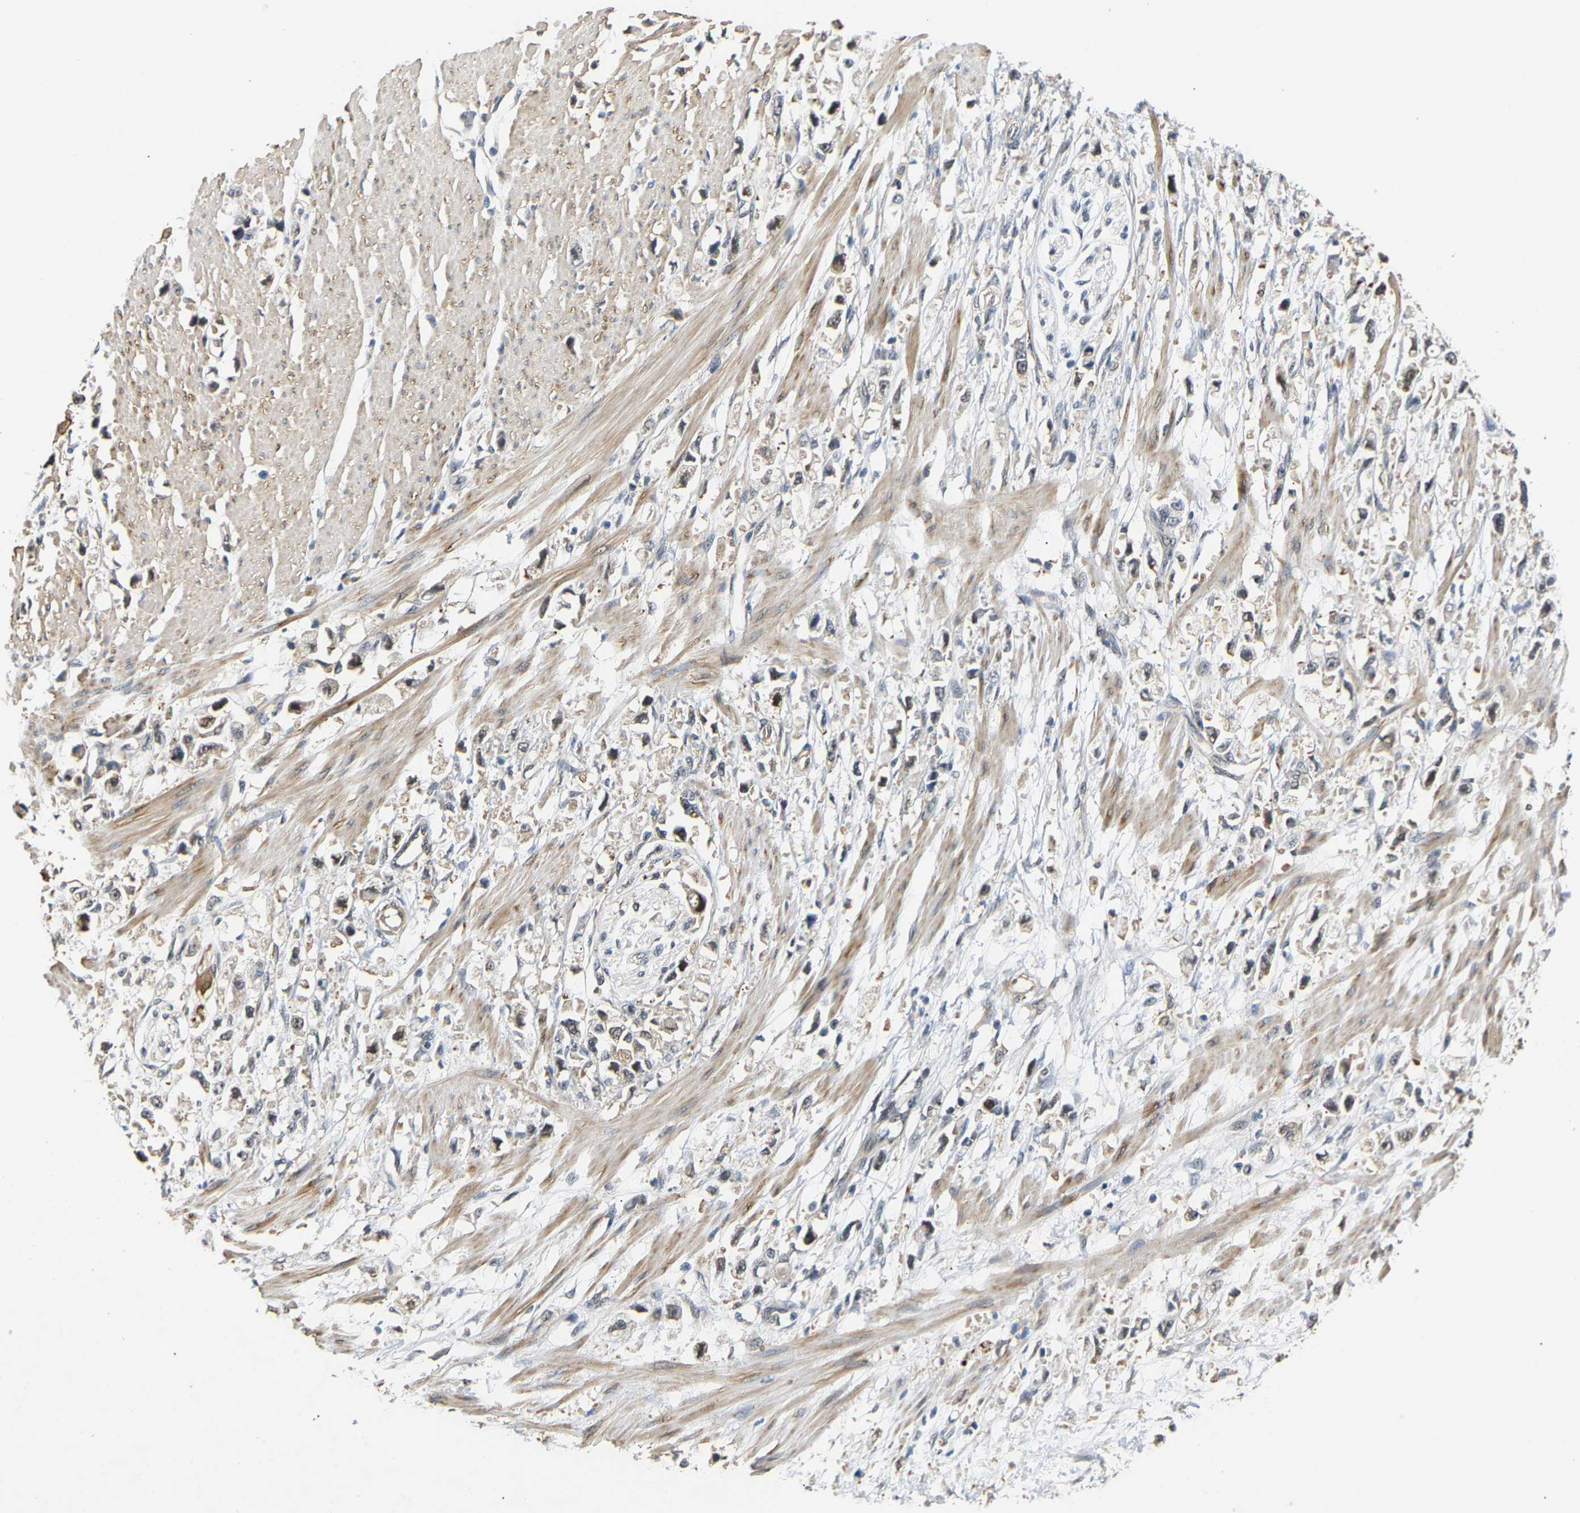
{"staining": {"intensity": "weak", "quantity": "25%-75%", "location": "cytoplasmic/membranous"}, "tissue": "stomach cancer", "cell_type": "Tumor cells", "image_type": "cancer", "snomed": [{"axis": "morphology", "description": "Adenocarcinoma, NOS"}, {"axis": "topography", "description": "Stomach"}], "caption": "There is low levels of weak cytoplasmic/membranous expression in tumor cells of stomach cancer (adenocarcinoma), as demonstrated by immunohistochemical staining (brown color).", "gene": "LARP6", "patient": {"sex": "female", "age": 59}}